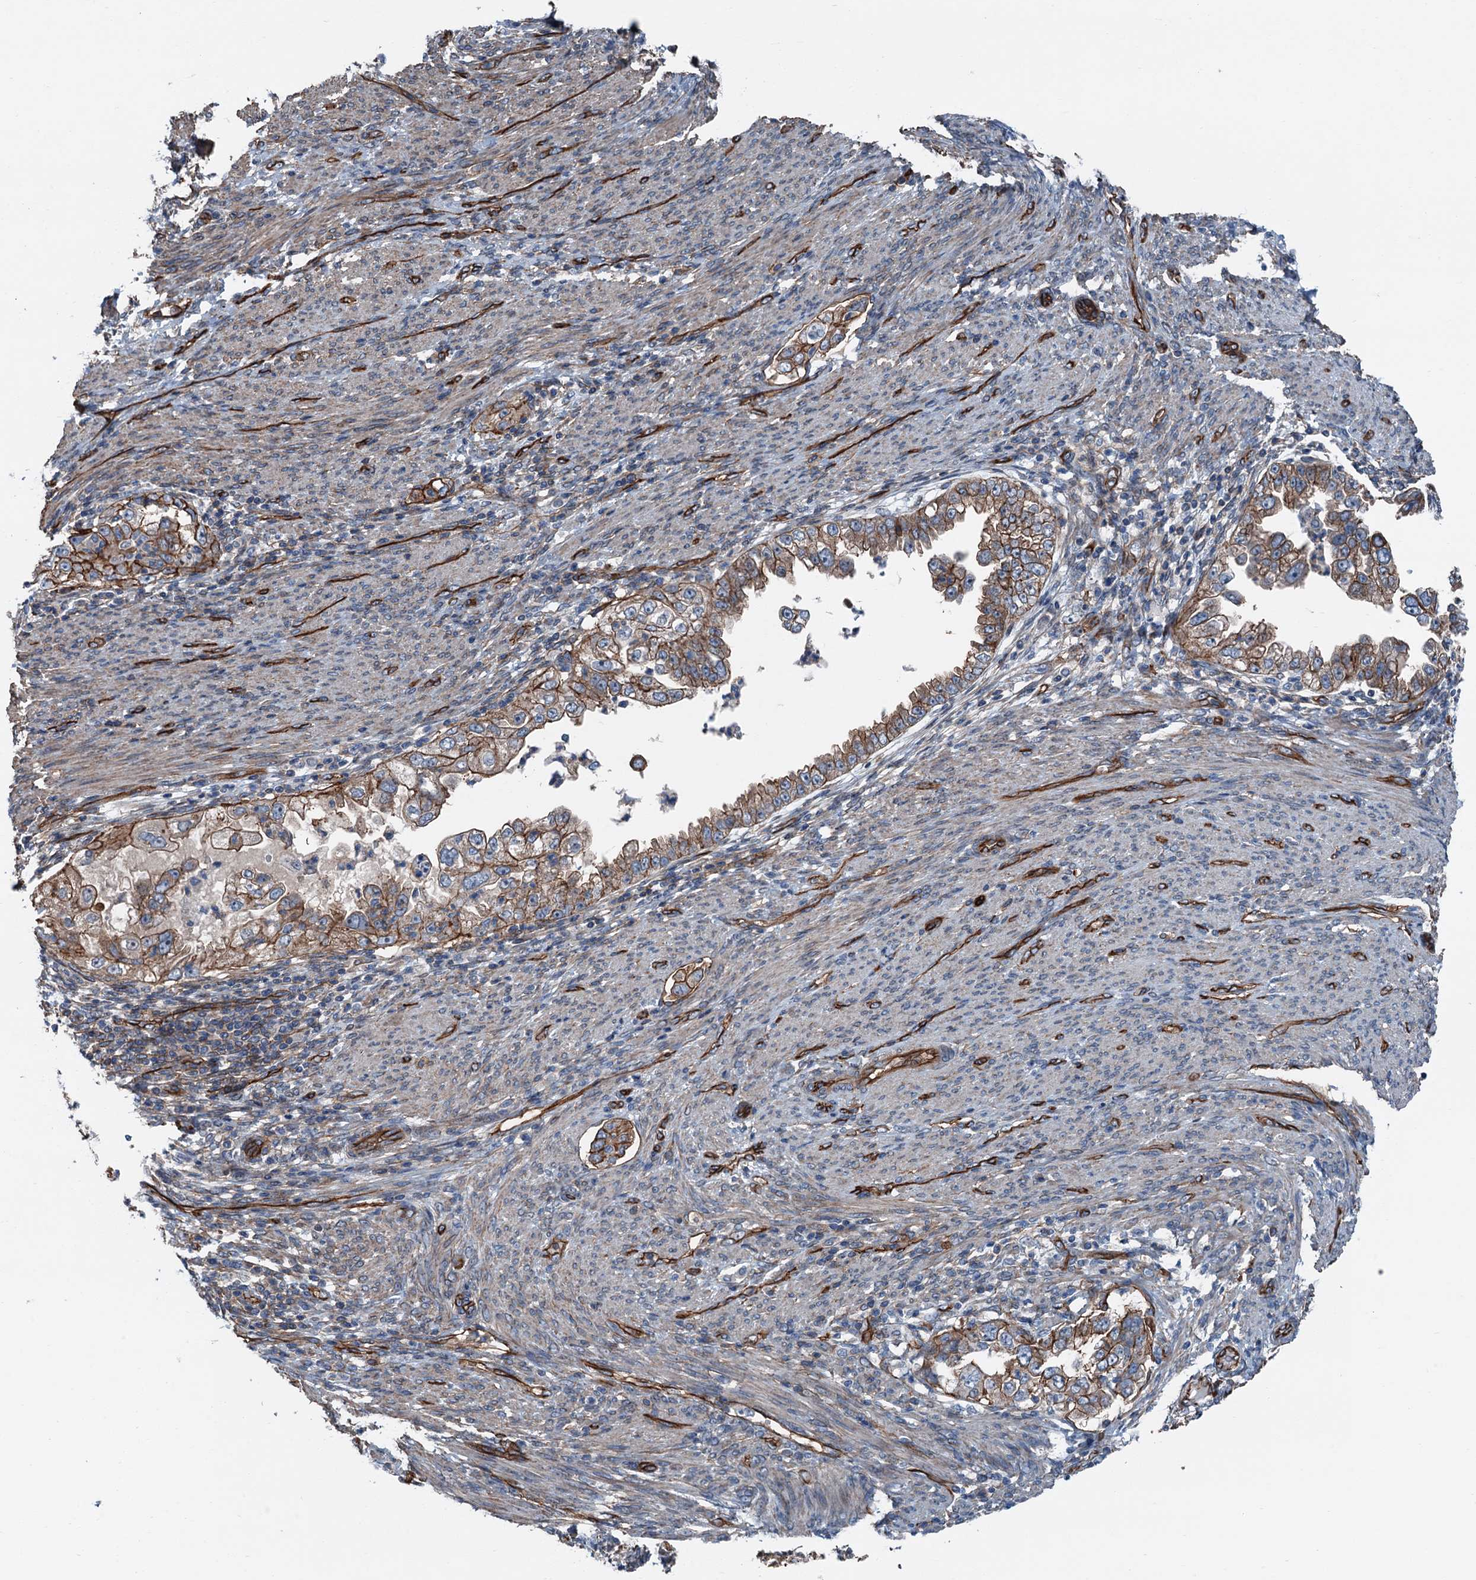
{"staining": {"intensity": "moderate", "quantity": ">75%", "location": "cytoplasmic/membranous"}, "tissue": "endometrial cancer", "cell_type": "Tumor cells", "image_type": "cancer", "snomed": [{"axis": "morphology", "description": "Adenocarcinoma, NOS"}, {"axis": "topography", "description": "Endometrium"}], "caption": "Immunohistochemistry (IHC) staining of adenocarcinoma (endometrial), which exhibits medium levels of moderate cytoplasmic/membranous expression in about >75% of tumor cells indicating moderate cytoplasmic/membranous protein expression. The staining was performed using DAB (3,3'-diaminobenzidine) (brown) for protein detection and nuclei were counterstained in hematoxylin (blue).", "gene": "NMRAL1", "patient": {"sex": "female", "age": 85}}